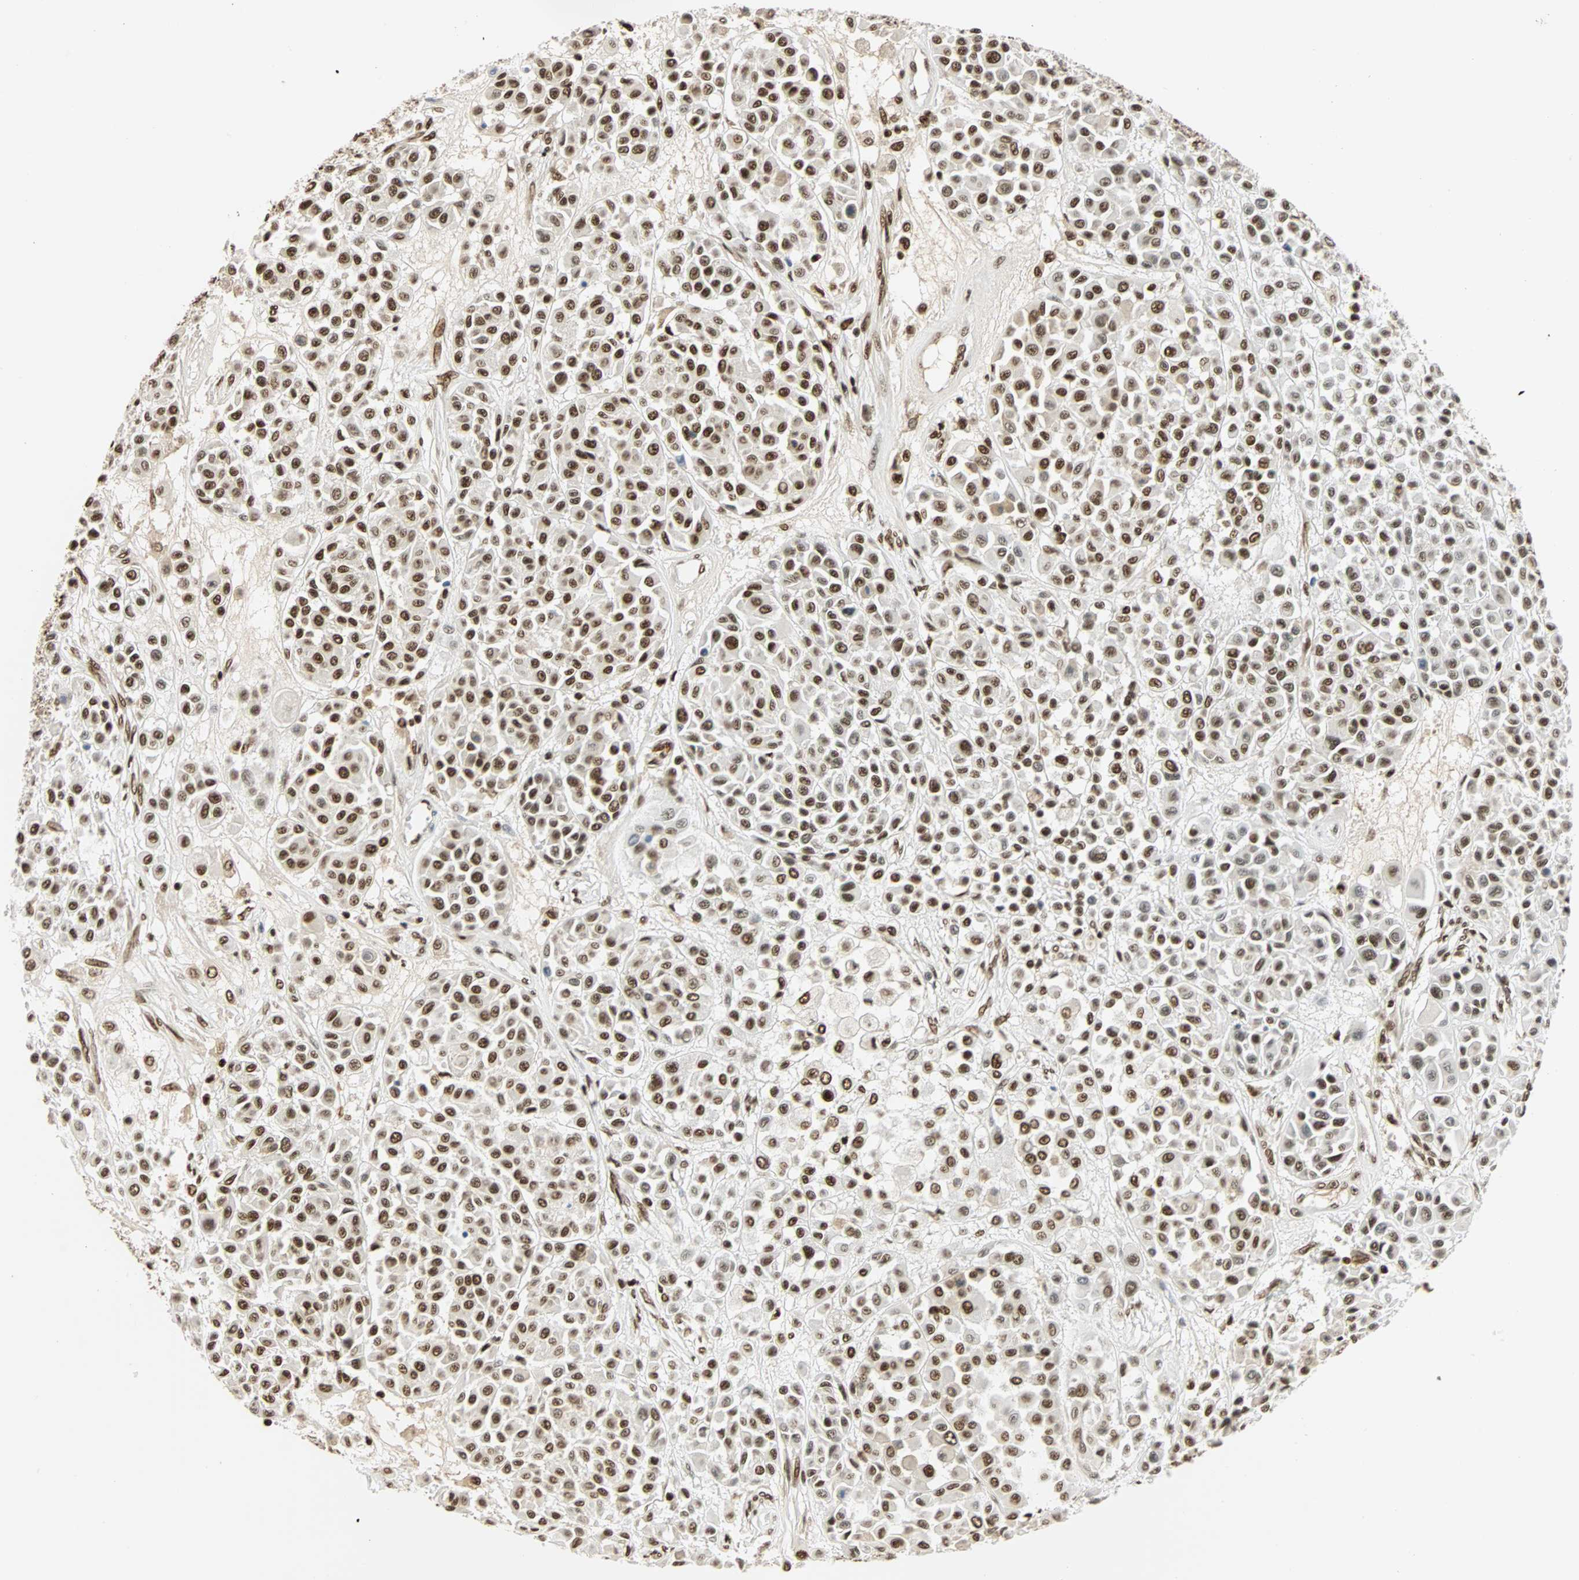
{"staining": {"intensity": "strong", "quantity": ">75%", "location": "nuclear"}, "tissue": "melanoma", "cell_type": "Tumor cells", "image_type": "cancer", "snomed": [{"axis": "morphology", "description": "Malignant melanoma, Metastatic site"}, {"axis": "topography", "description": "Soft tissue"}], "caption": "Immunohistochemical staining of human malignant melanoma (metastatic site) shows high levels of strong nuclear protein positivity in approximately >75% of tumor cells.", "gene": "CDK12", "patient": {"sex": "male", "age": 41}}